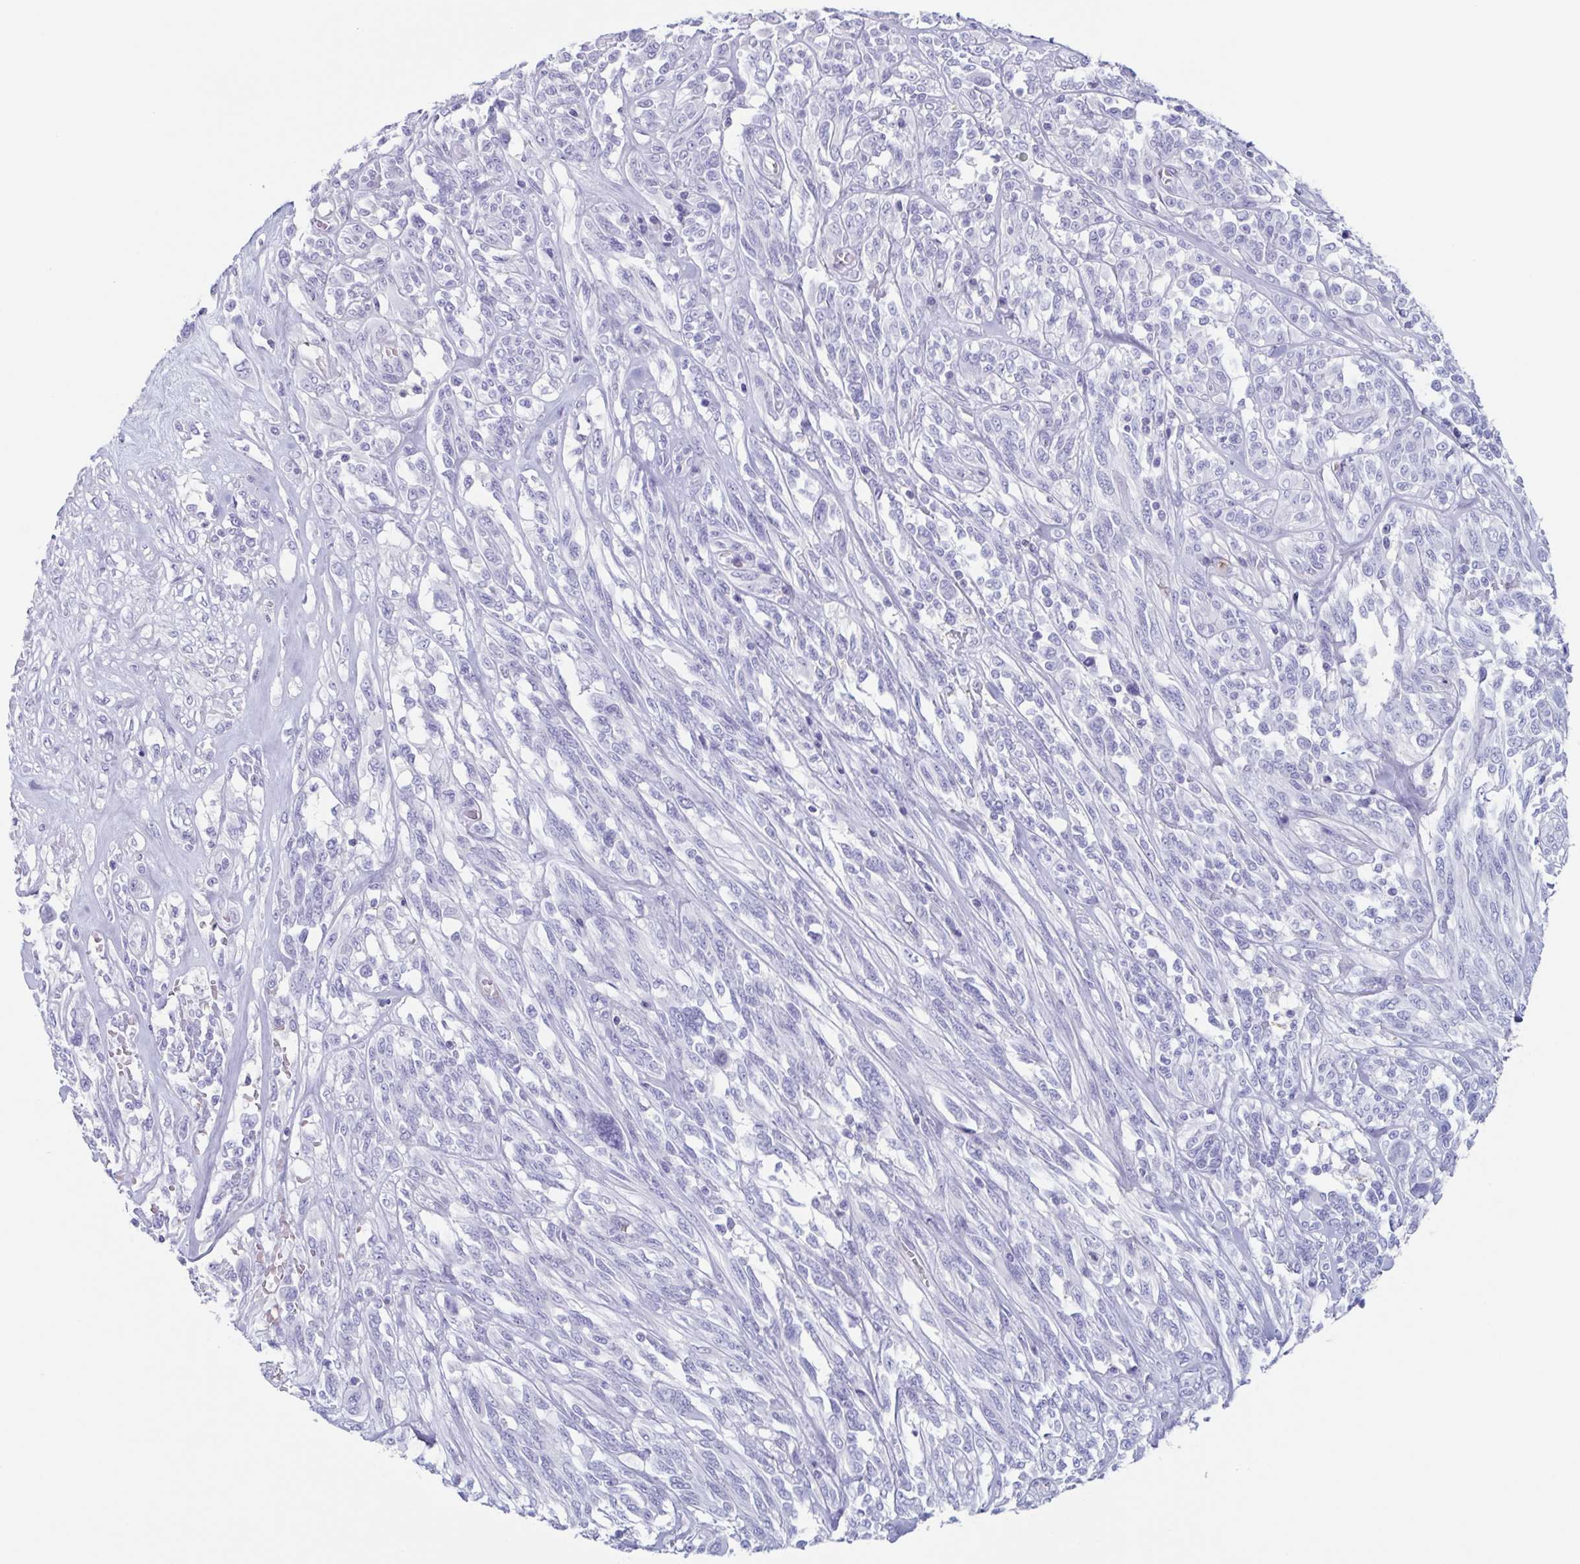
{"staining": {"intensity": "negative", "quantity": "none", "location": "none"}, "tissue": "melanoma", "cell_type": "Tumor cells", "image_type": "cancer", "snomed": [{"axis": "morphology", "description": "Malignant melanoma, NOS"}, {"axis": "topography", "description": "Skin"}], "caption": "Immunohistochemical staining of human malignant melanoma reveals no significant expression in tumor cells. (DAB (3,3'-diaminobenzidine) IHC visualized using brightfield microscopy, high magnification).", "gene": "BPI", "patient": {"sex": "female", "age": 91}}